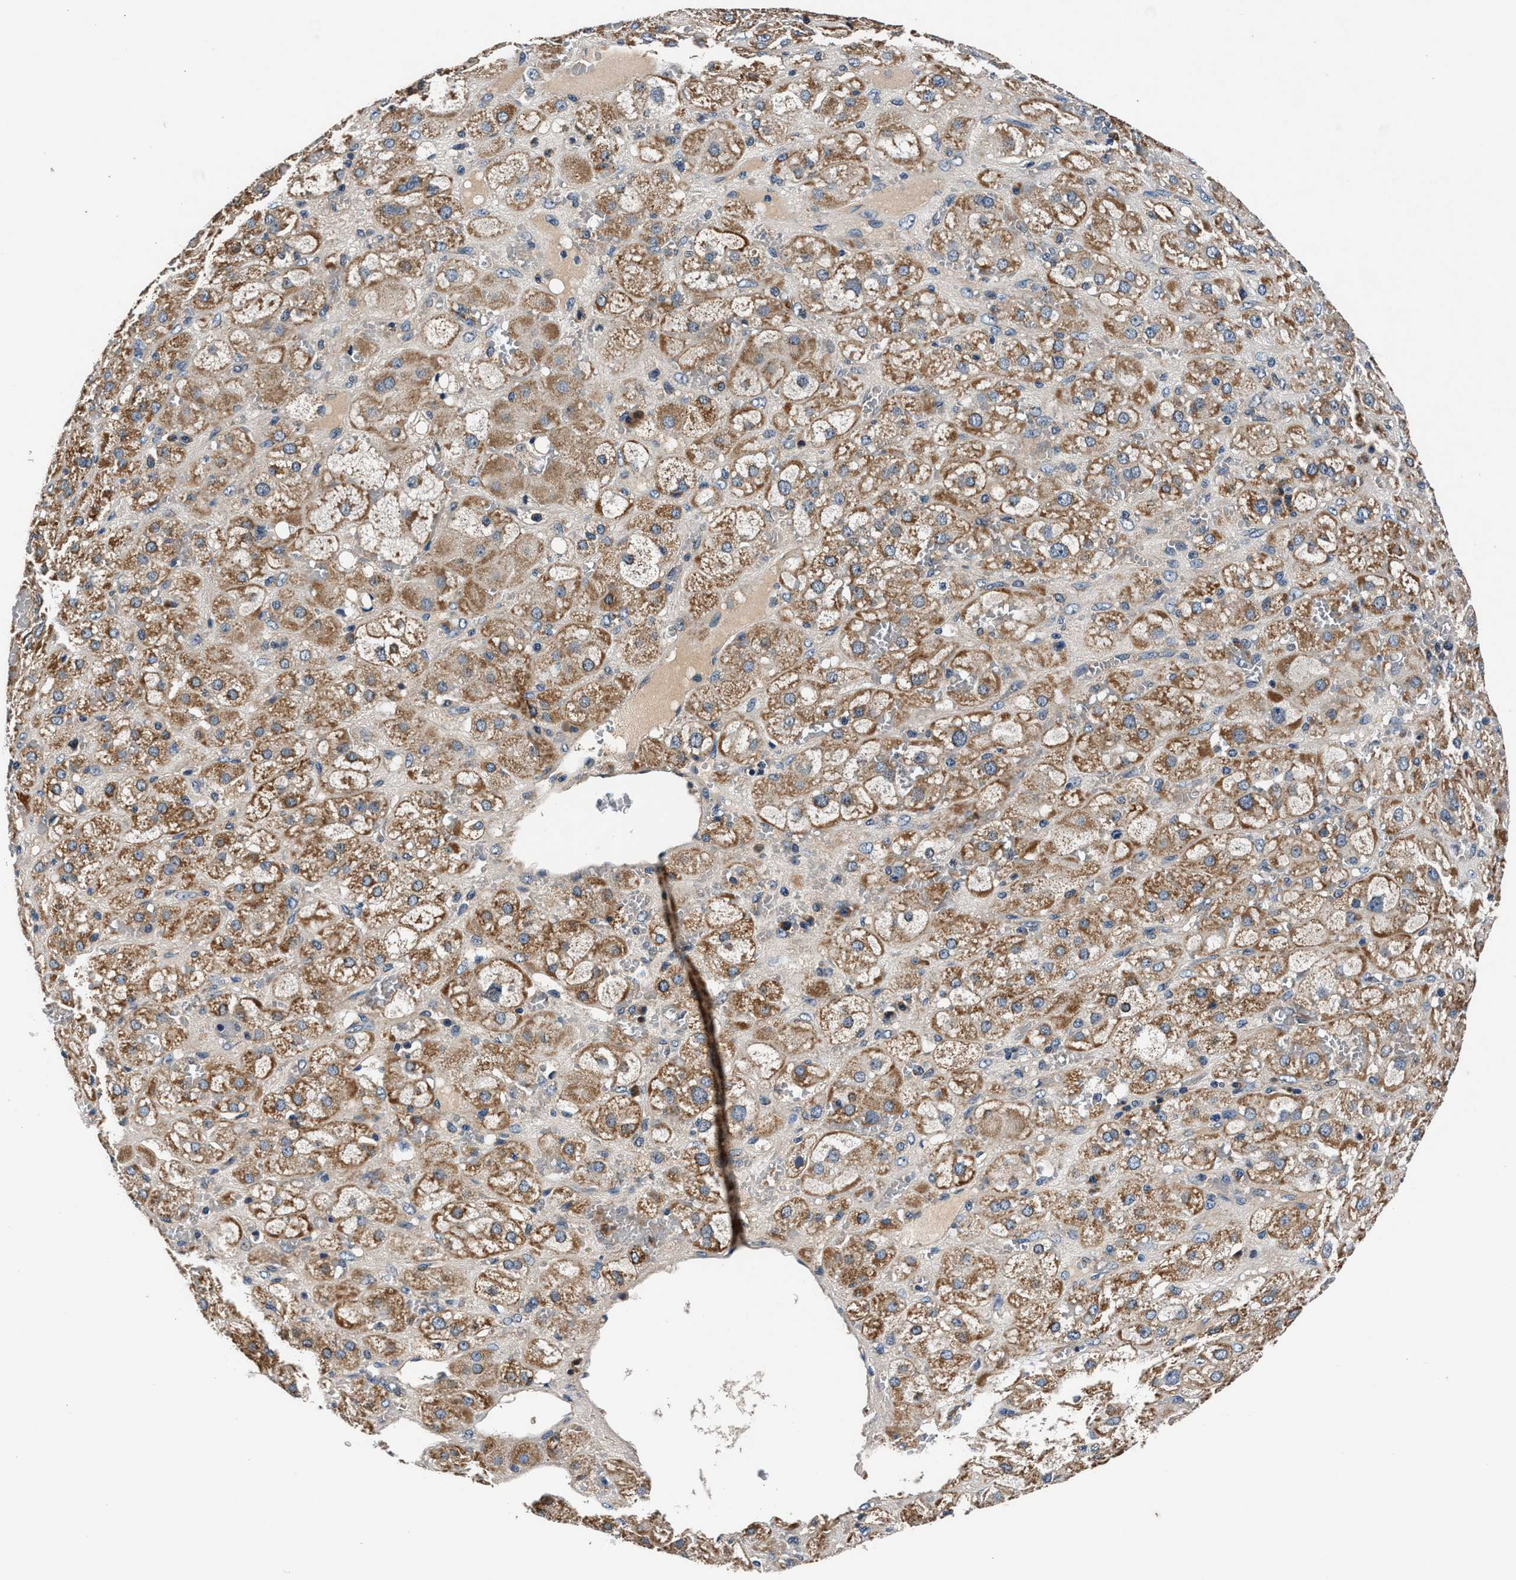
{"staining": {"intensity": "moderate", "quantity": ">75%", "location": "cytoplasmic/membranous"}, "tissue": "adrenal gland", "cell_type": "Glandular cells", "image_type": "normal", "snomed": [{"axis": "morphology", "description": "Normal tissue, NOS"}, {"axis": "topography", "description": "Adrenal gland"}], "caption": "High-power microscopy captured an IHC image of unremarkable adrenal gland, revealing moderate cytoplasmic/membranous expression in about >75% of glandular cells. The staining is performed using DAB brown chromogen to label protein expression. The nuclei are counter-stained blue using hematoxylin.", "gene": "IMMT", "patient": {"sex": "female", "age": 47}}